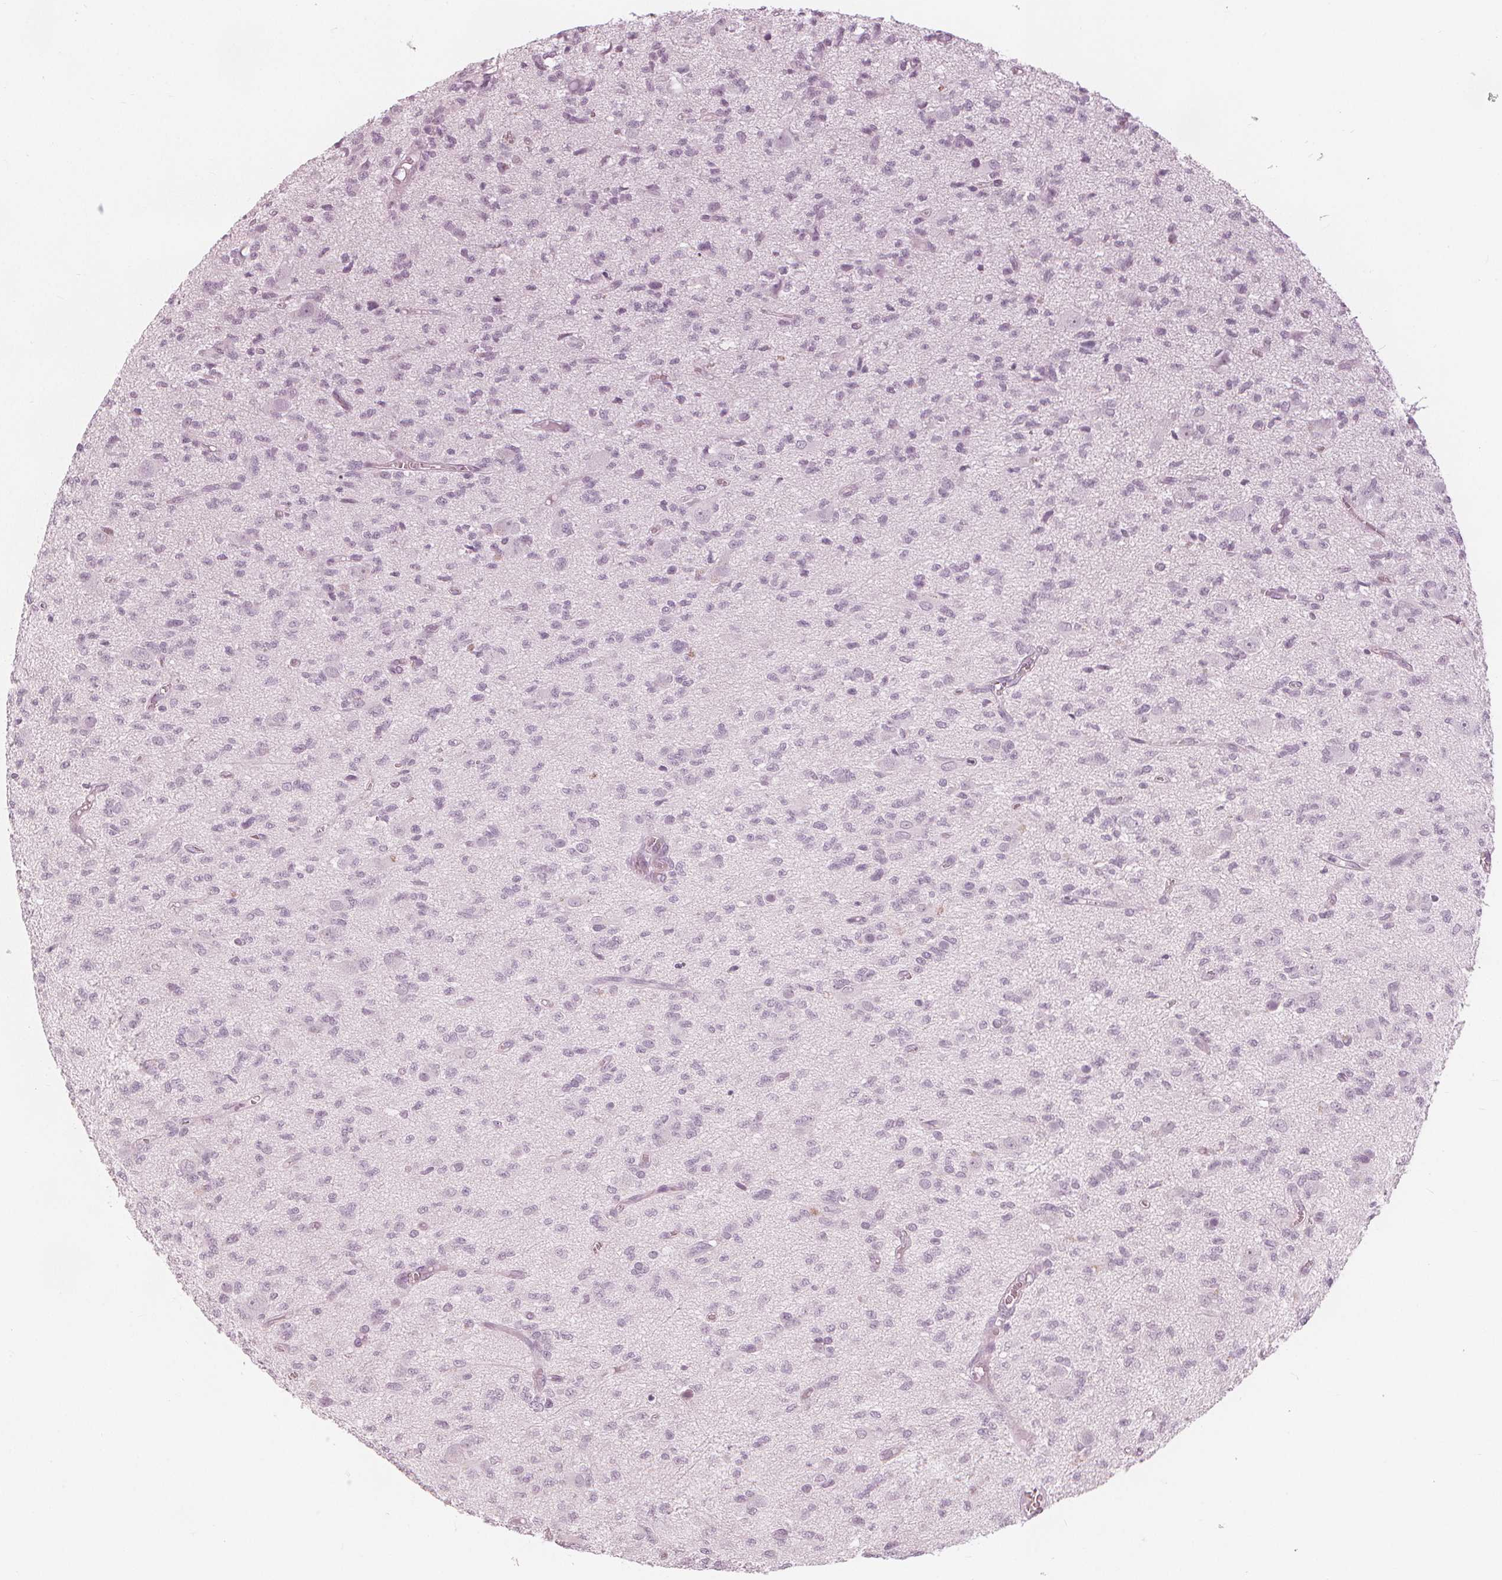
{"staining": {"intensity": "negative", "quantity": "none", "location": "none"}, "tissue": "glioma", "cell_type": "Tumor cells", "image_type": "cancer", "snomed": [{"axis": "morphology", "description": "Glioma, malignant, Low grade"}, {"axis": "topography", "description": "Brain"}], "caption": "Immunohistochemical staining of malignant glioma (low-grade) exhibits no significant positivity in tumor cells. (DAB immunohistochemistry (IHC) visualized using brightfield microscopy, high magnification).", "gene": "PAEP", "patient": {"sex": "male", "age": 64}}